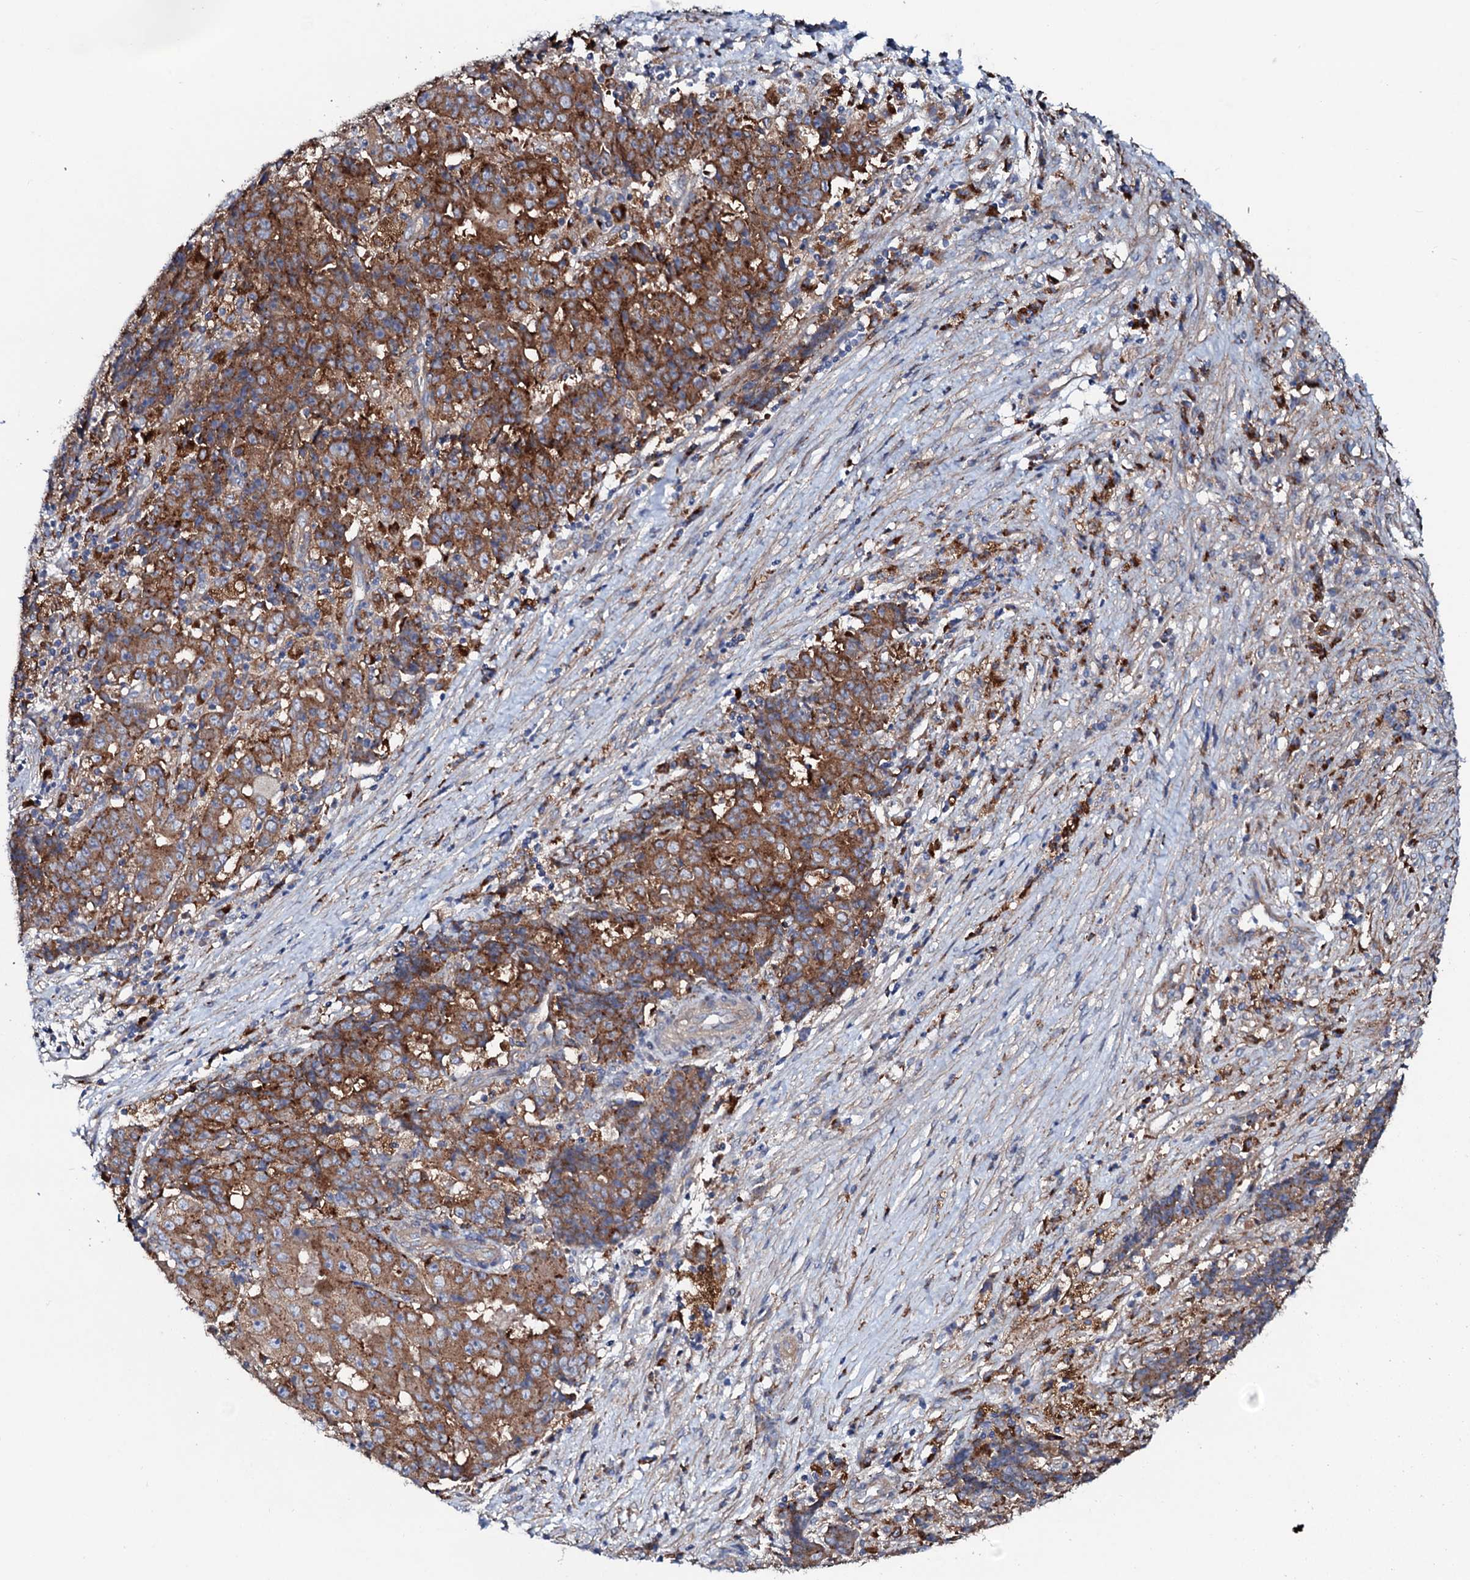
{"staining": {"intensity": "moderate", "quantity": ">75%", "location": "cytoplasmic/membranous"}, "tissue": "ovarian cancer", "cell_type": "Tumor cells", "image_type": "cancer", "snomed": [{"axis": "morphology", "description": "Carcinoma, endometroid"}, {"axis": "topography", "description": "Ovary"}], "caption": "Brown immunohistochemical staining in human endometroid carcinoma (ovarian) reveals moderate cytoplasmic/membranous positivity in approximately >75% of tumor cells.", "gene": "P2RX4", "patient": {"sex": "female", "age": 42}}